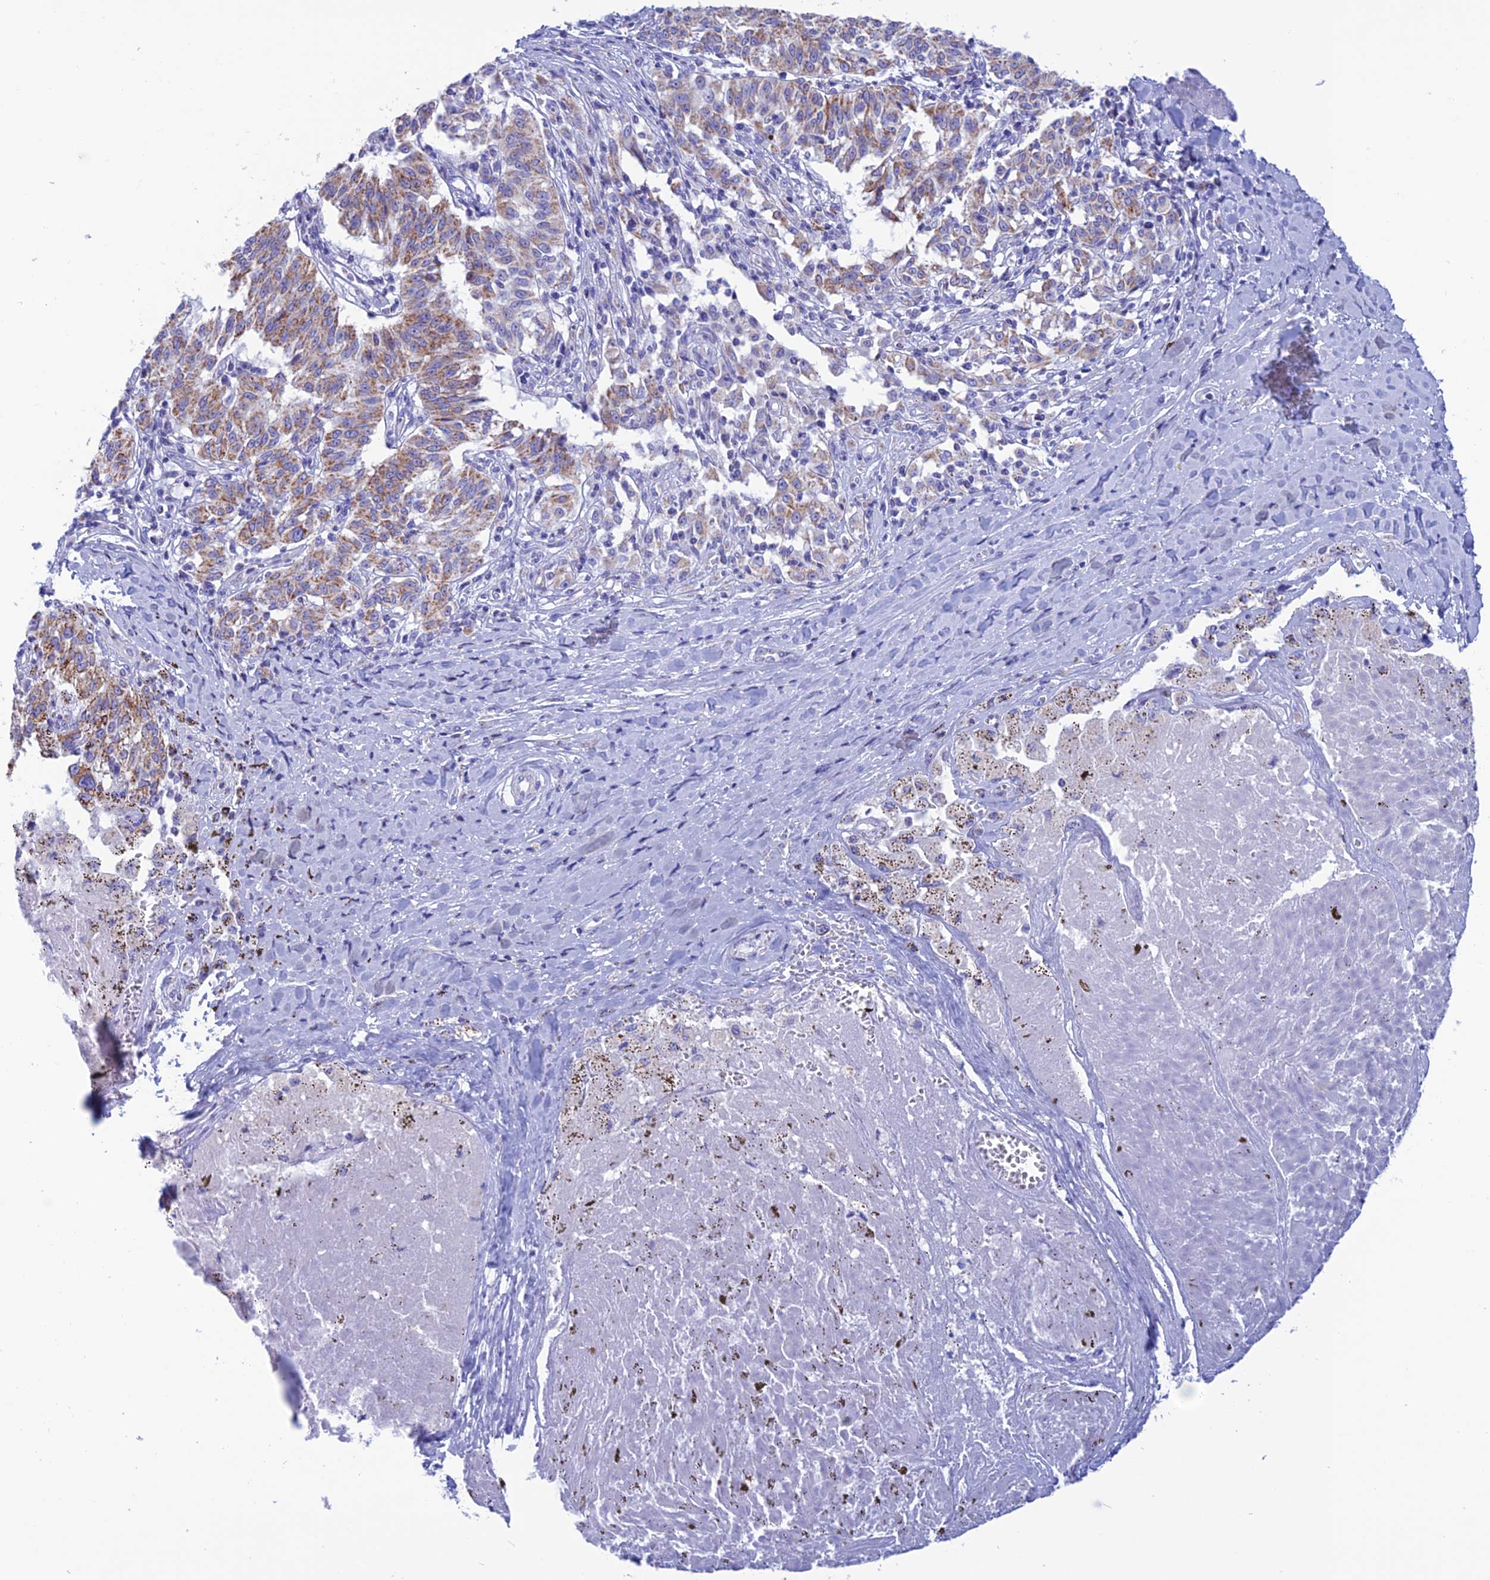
{"staining": {"intensity": "moderate", "quantity": "25%-75%", "location": "cytoplasmic/membranous"}, "tissue": "melanoma", "cell_type": "Tumor cells", "image_type": "cancer", "snomed": [{"axis": "morphology", "description": "Malignant melanoma, NOS"}, {"axis": "topography", "description": "Skin"}], "caption": "Tumor cells display moderate cytoplasmic/membranous expression in approximately 25%-75% of cells in malignant melanoma.", "gene": "NXPE4", "patient": {"sex": "female", "age": 72}}